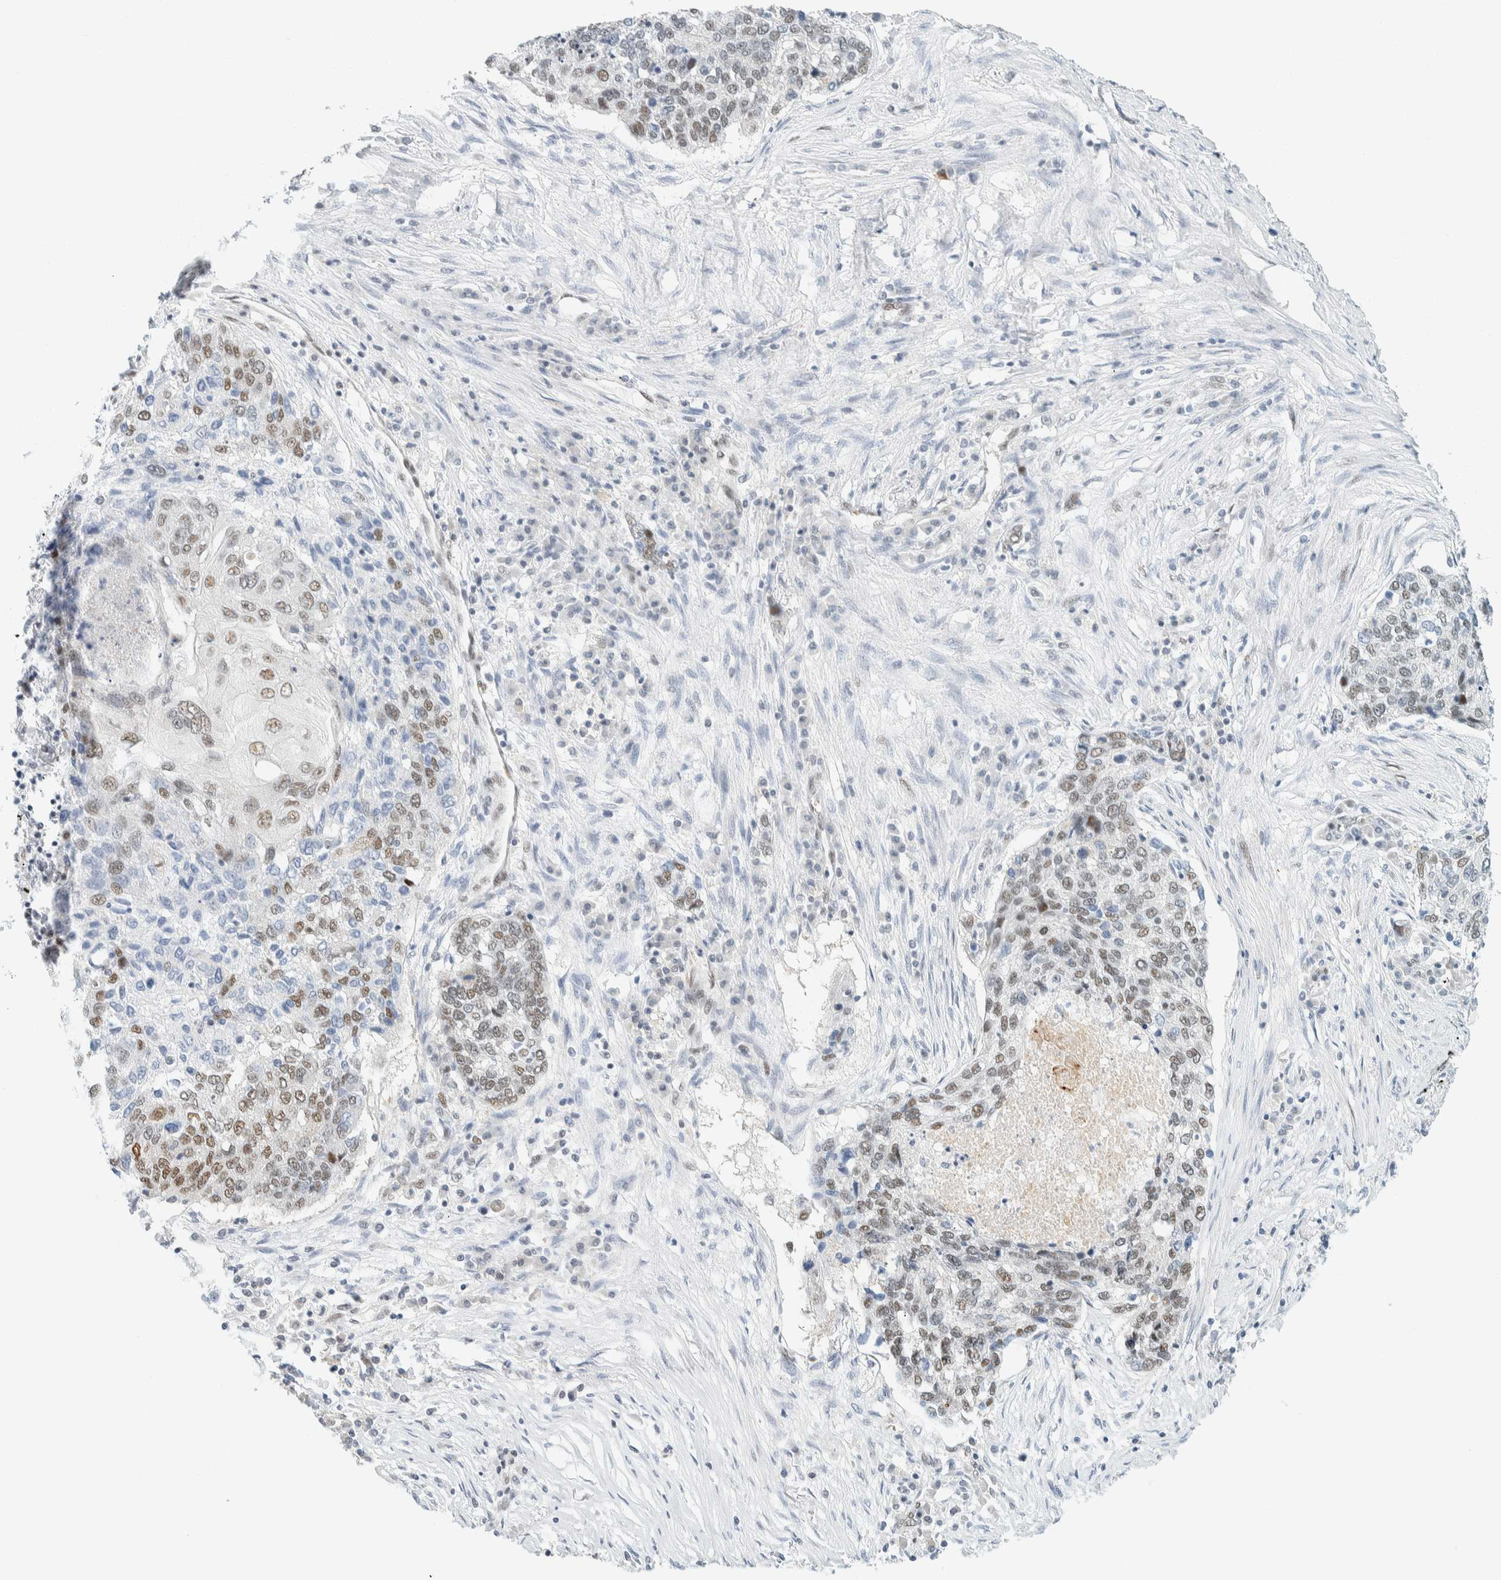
{"staining": {"intensity": "moderate", "quantity": "25%-75%", "location": "nuclear"}, "tissue": "lung cancer", "cell_type": "Tumor cells", "image_type": "cancer", "snomed": [{"axis": "morphology", "description": "Squamous cell carcinoma, NOS"}, {"axis": "topography", "description": "Lung"}], "caption": "This is a photomicrograph of immunohistochemistry staining of lung cancer (squamous cell carcinoma), which shows moderate expression in the nuclear of tumor cells.", "gene": "ZNF683", "patient": {"sex": "female", "age": 63}}